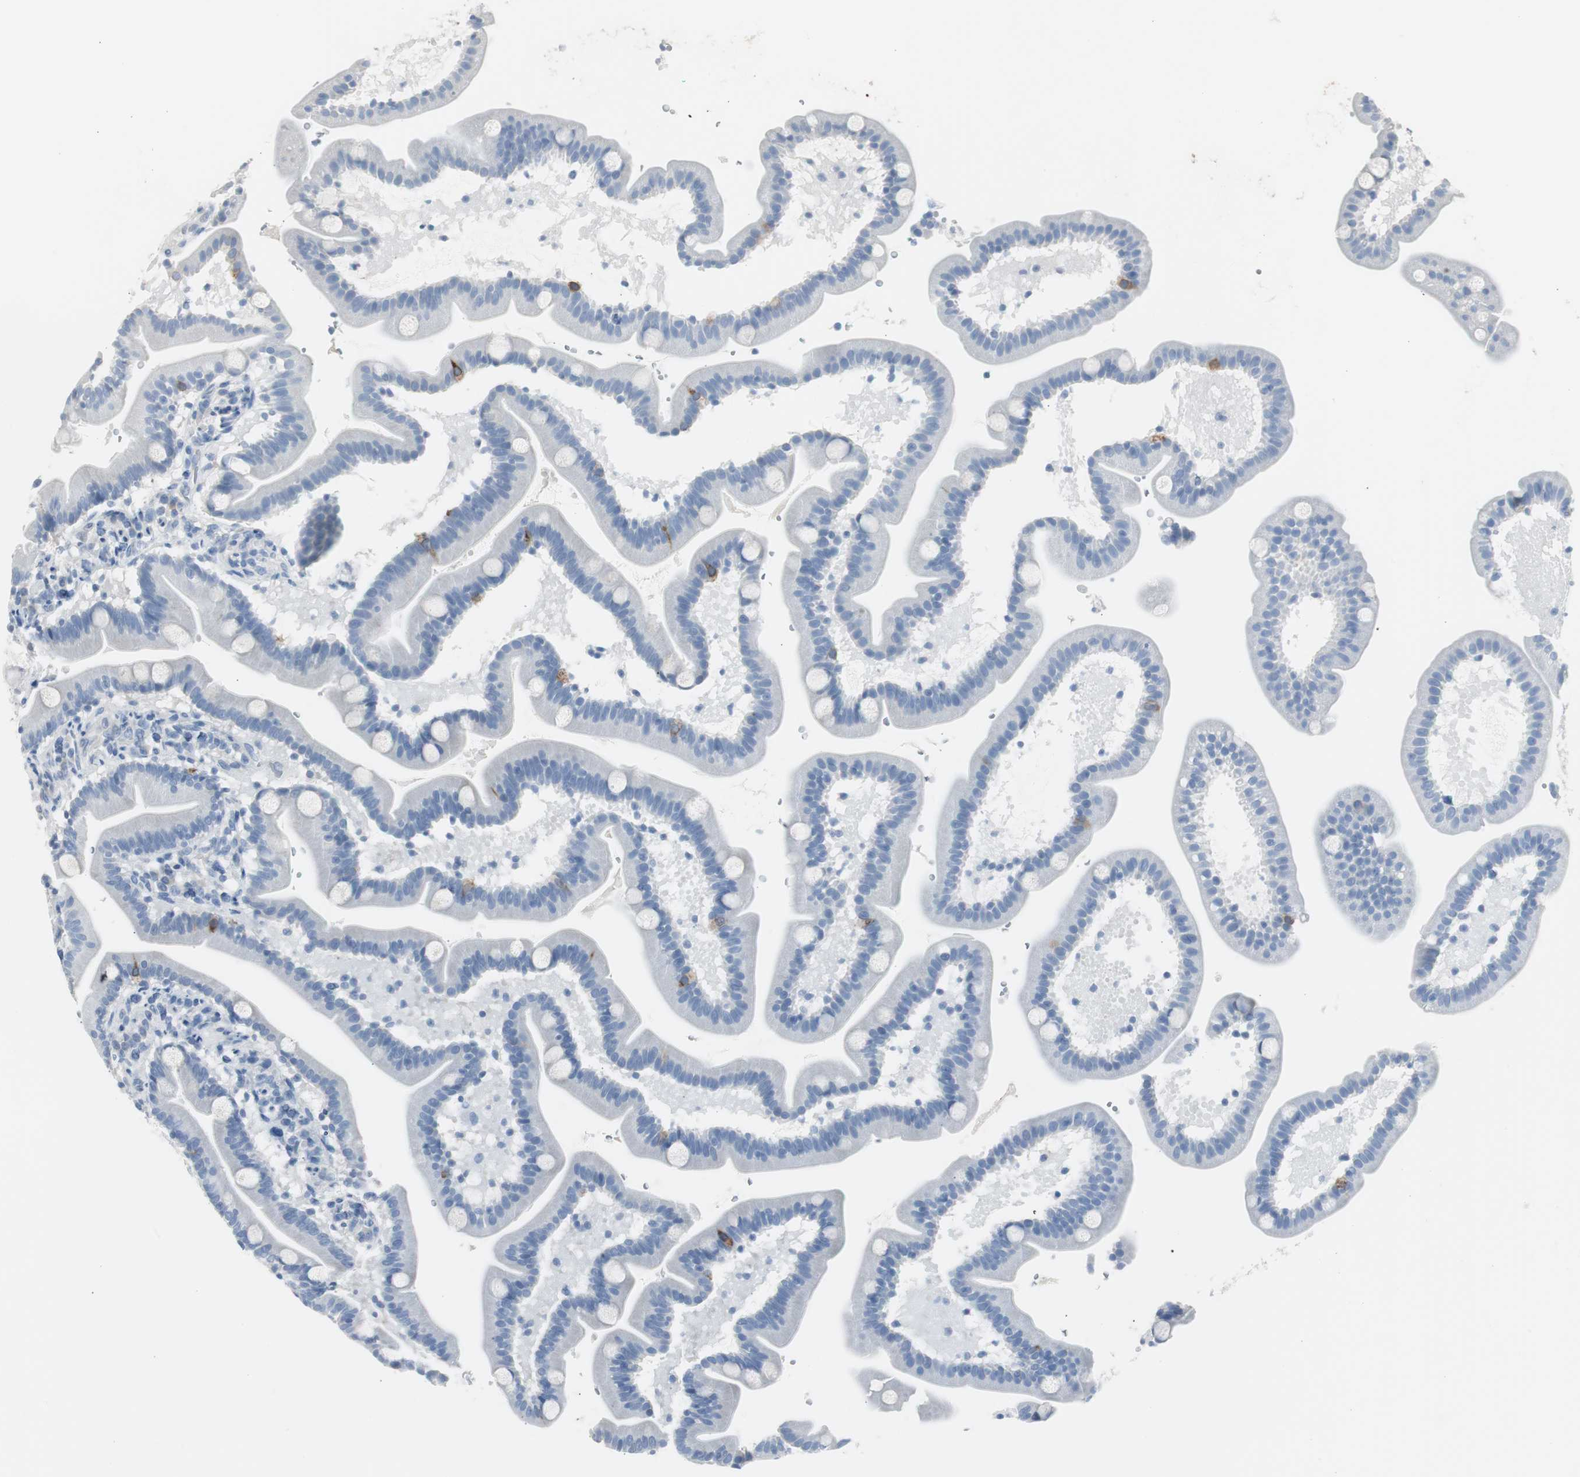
{"staining": {"intensity": "negative", "quantity": "none", "location": "none"}, "tissue": "duodenum", "cell_type": "Glandular cells", "image_type": "normal", "snomed": [{"axis": "morphology", "description": "Normal tissue, NOS"}, {"axis": "topography", "description": "Duodenum"}], "caption": "Immunohistochemical staining of unremarkable duodenum exhibits no significant staining in glandular cells.", "gene": "S100A7A", "patient": {"sex": "male", "age": 54}}